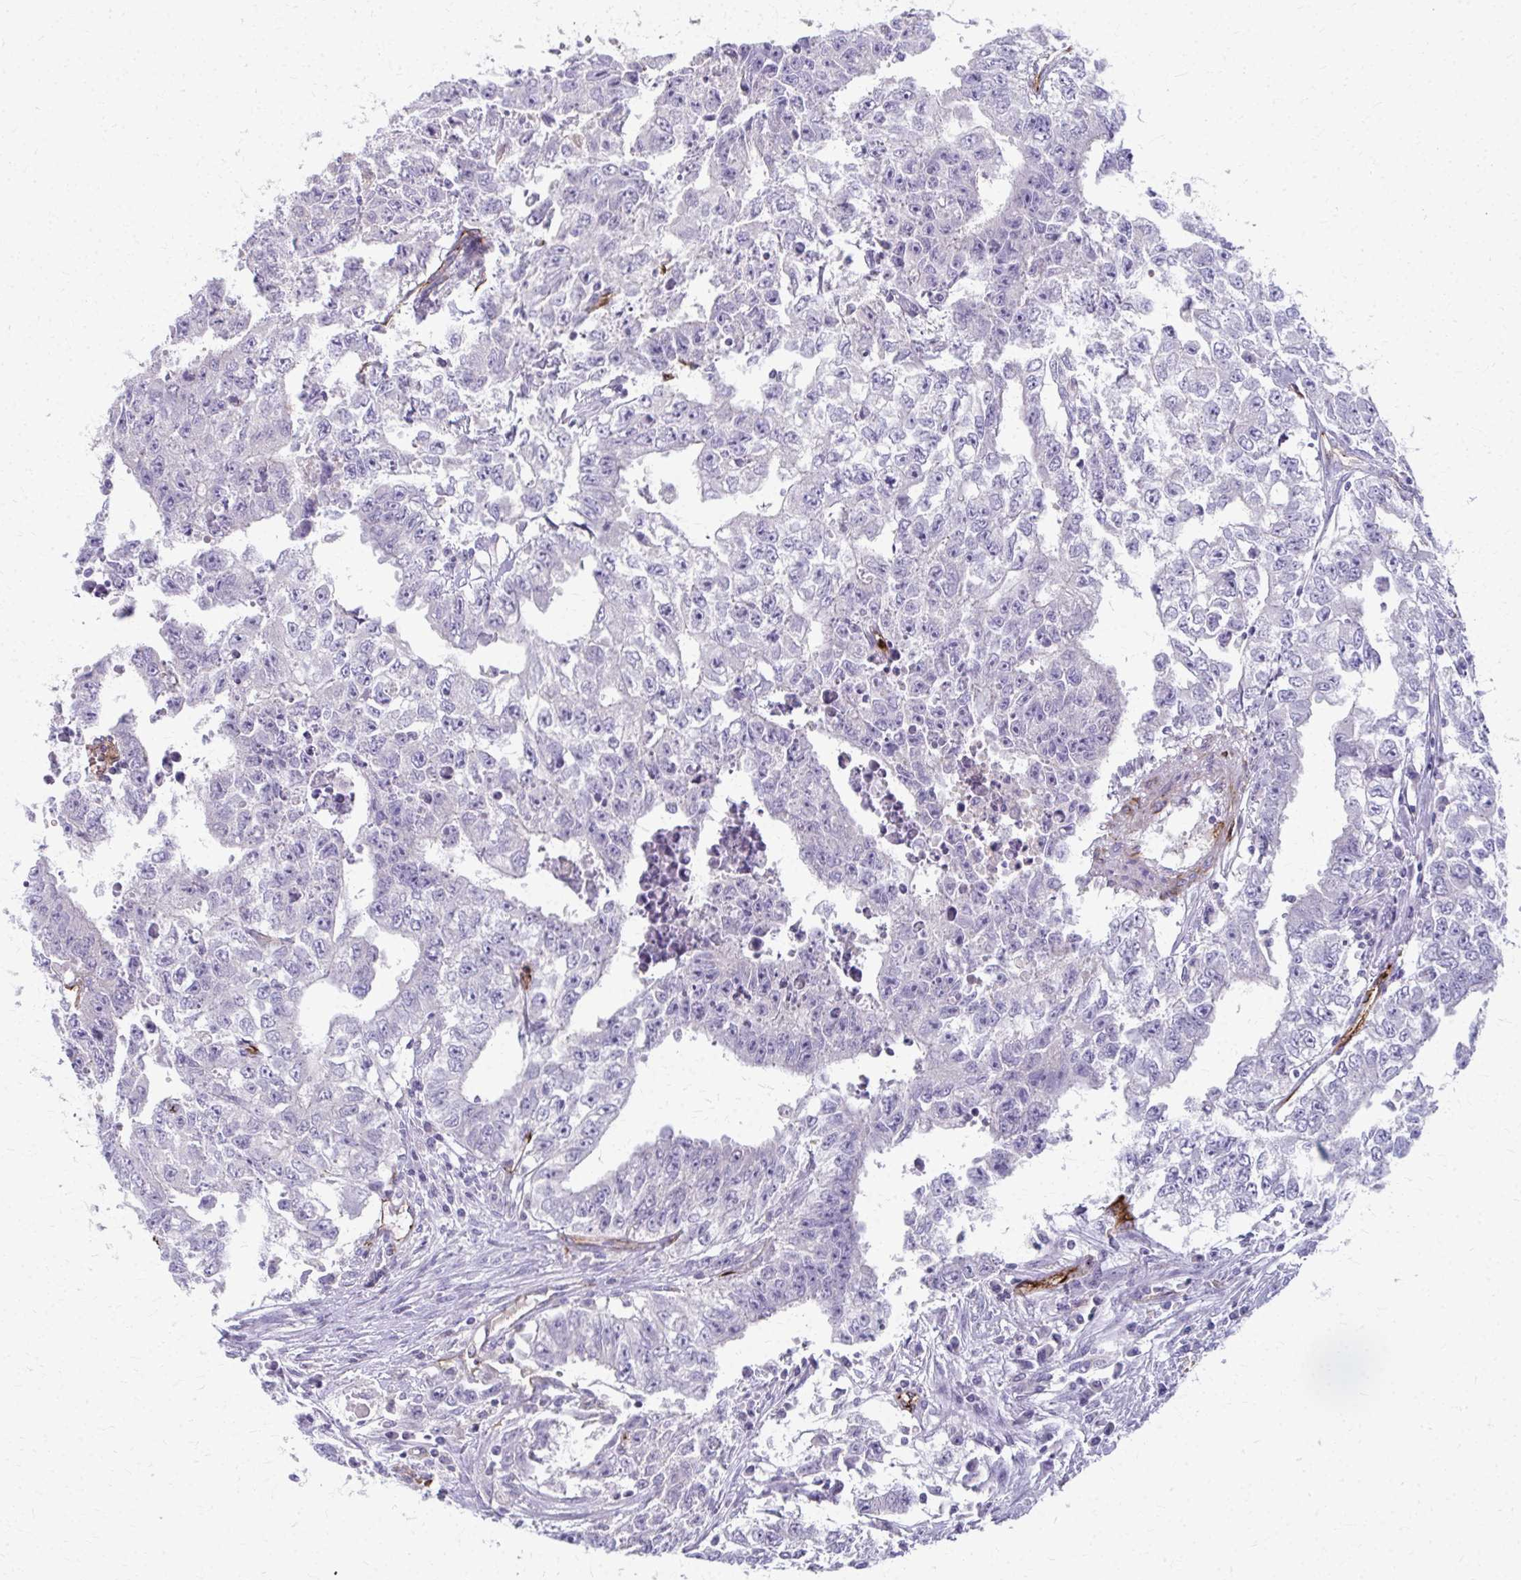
{"staining": {"intensity": "negative", "quantity": "none", "location": "none"}, "tissue": "testis cancer", "cell_type": "Tumor cells", "image_type": "cancer", "snomed": [{"axis": "morphology", "description": "Carcinoma, Embryonal, NOS"}, {"axis": "morphology", "description": "Teratoma, malignant, NOS"}, {"axis": "topography", "description": "Testis"}], "caption": "High magnification brightfield microscopy of embryonal carcinoma (testis) stained with DAB (3,3'-diaminobenzidine) (brown) and counterstained with hematoxylin (blue): tumor cells show no significant positivity.", "gene": "ADIPOQ", "patient": {"sex": "male", "age": 24}}